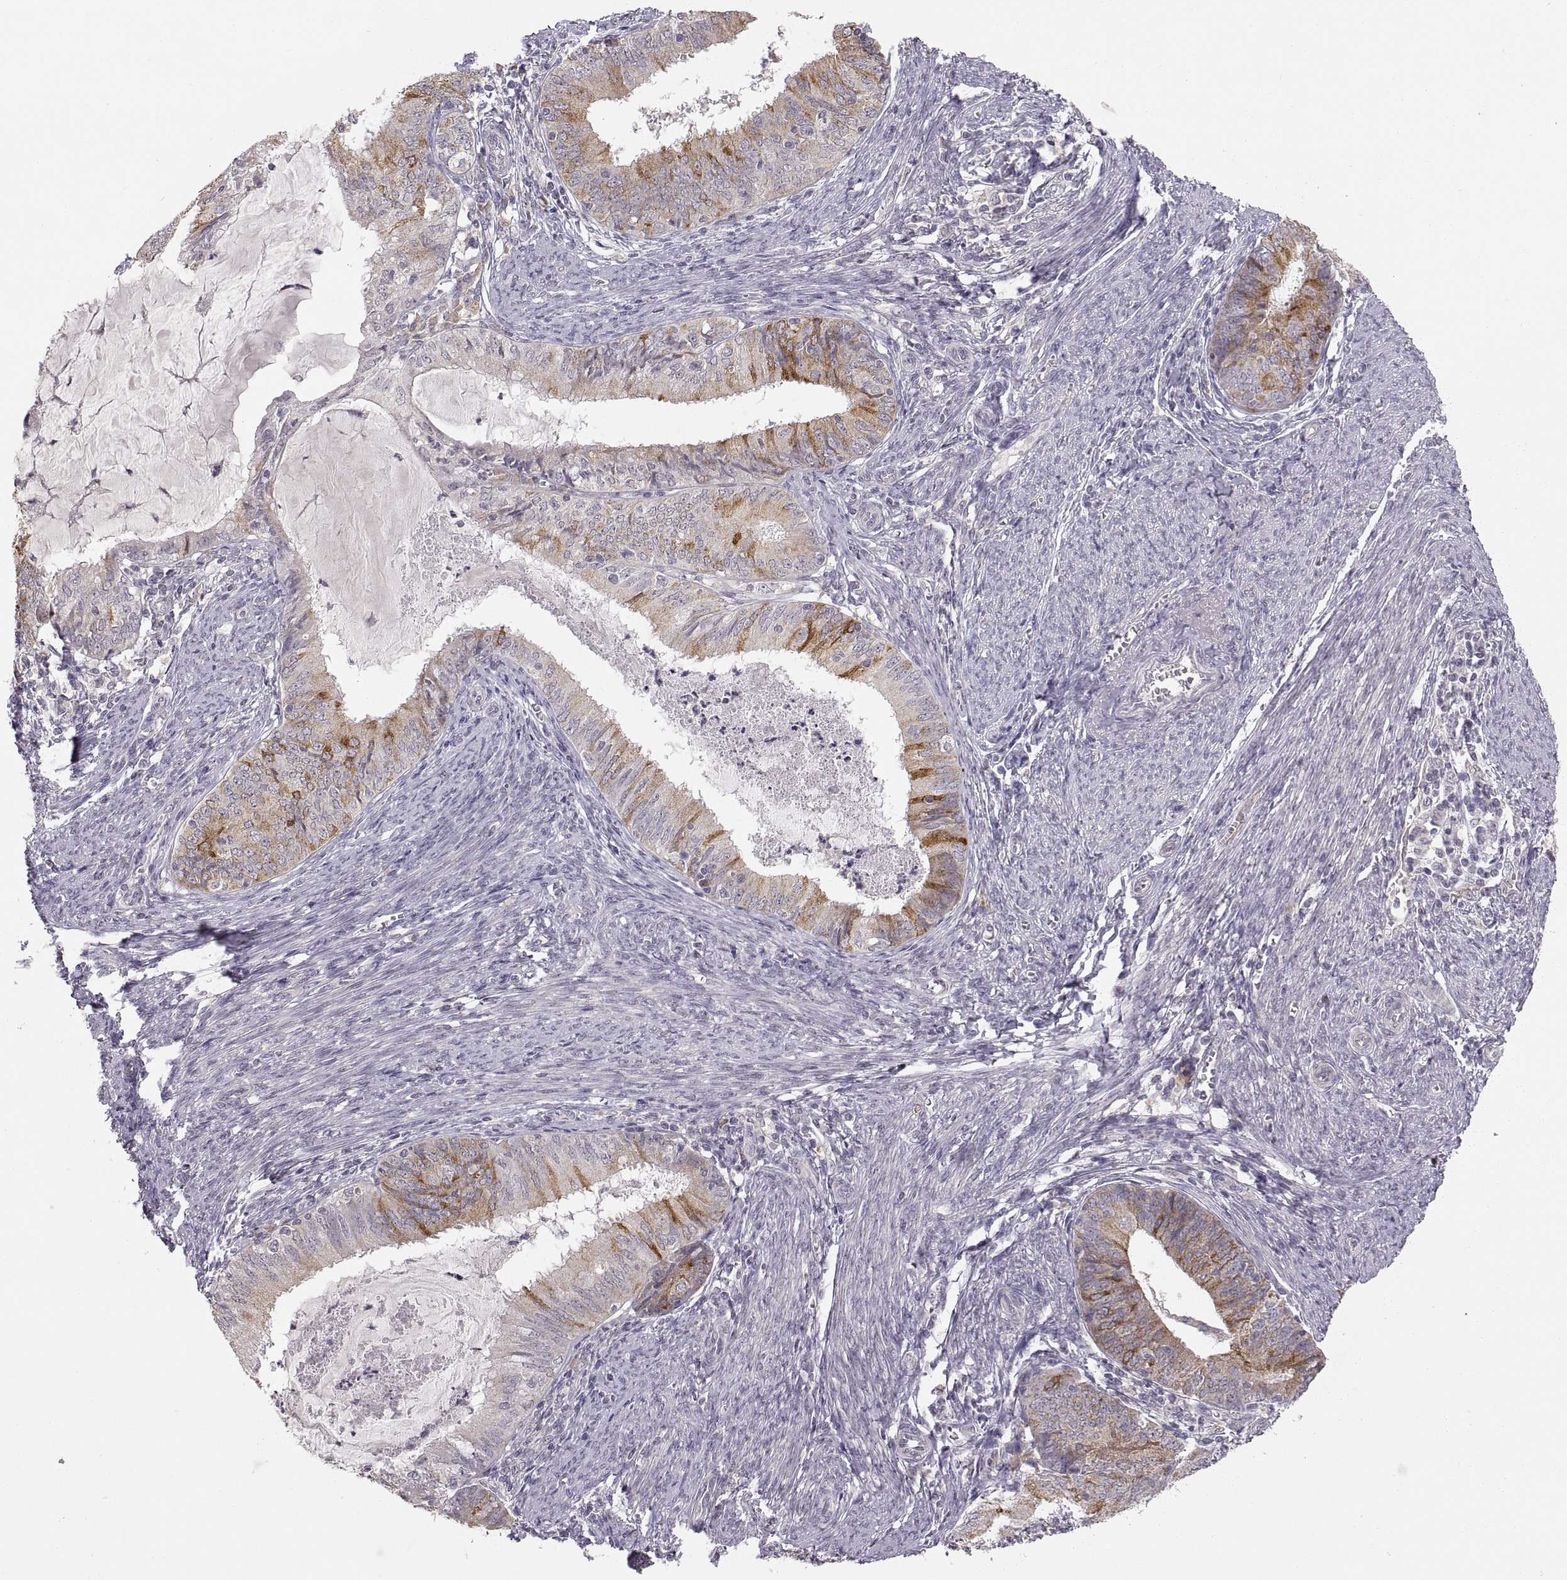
{"staining": {"intensity": "strong", "quantity": "<25%", "location": "cytoplasmic/membranous"}, "tissue": "endometrial cancer", "cell_type": "Tumor cells", "image_type": "cancer", "snomed": [{"axis": "morphology", "description": "Adenocarcinoma, NOS"}, {"axis": "topography", "description": "Endometrium"}], "caption": "There is medium levels of strong cytoplasmic/membranous expression in tumor cells of endometrial cancer, as demonstrated by immunohistochemical staining (brown color).", "gene": "HMGCR", "patient": {"sex": "female", "age": 57}}